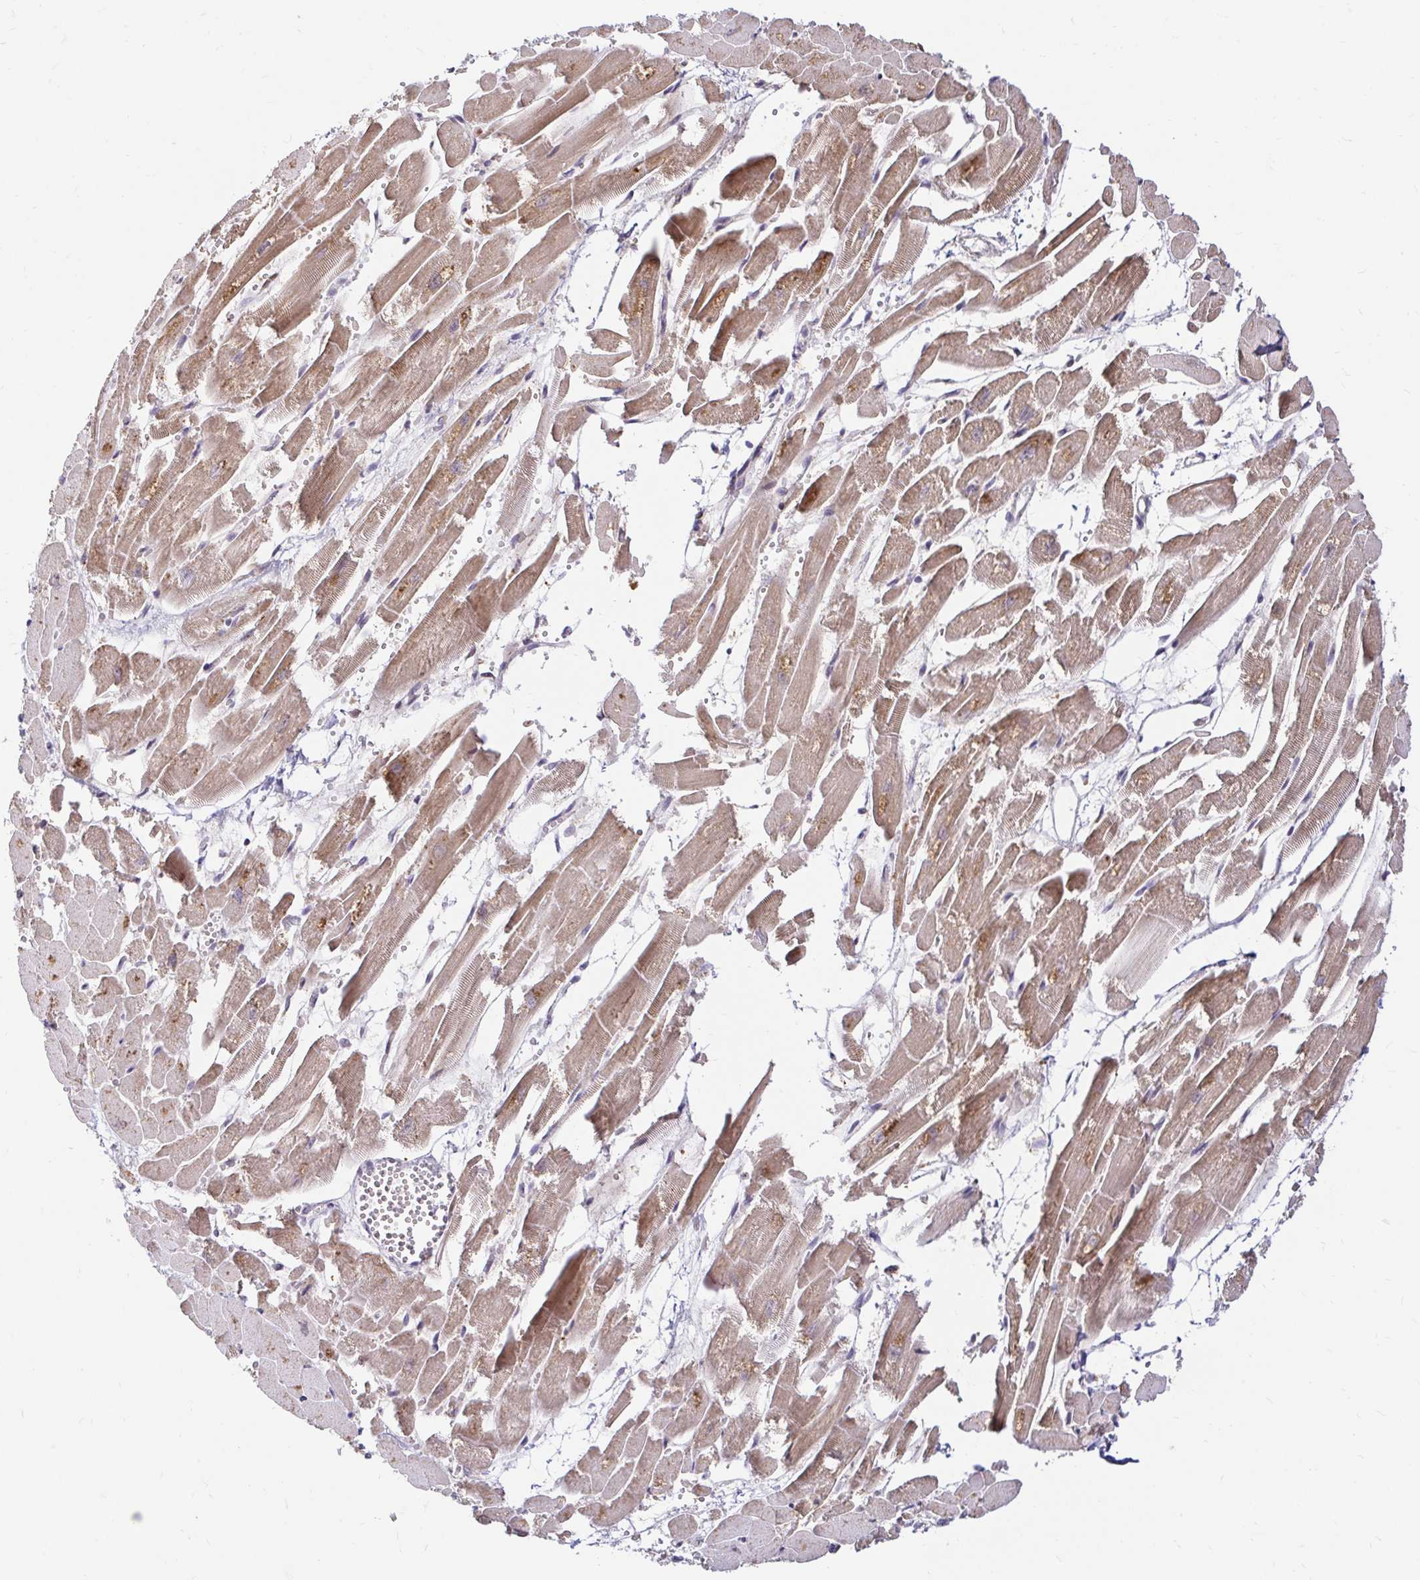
{"staining": {"intensity": "moderate", "quantity": ">75%", "location": "cytoplasmic/membranous"}, "tissue": "heart muscle", "cell_type": "Cardiomyocytes", "image_type": "normal", "snomed": [{"axis": "morphology", "description": "Normal tissue, NOS"}, {"axis": "topography", "description": "Heart"}], "caption": "Immunohistochemical staining of unremarkable heart muscle exhibits medium levels of moderate cytoplasmic/membranous positivity in approximately >75% of cardiomyocytes. Nuclei are stained in blue.", "gene": "TIMM50", "patient": {"sex": "female", "age": 52}}